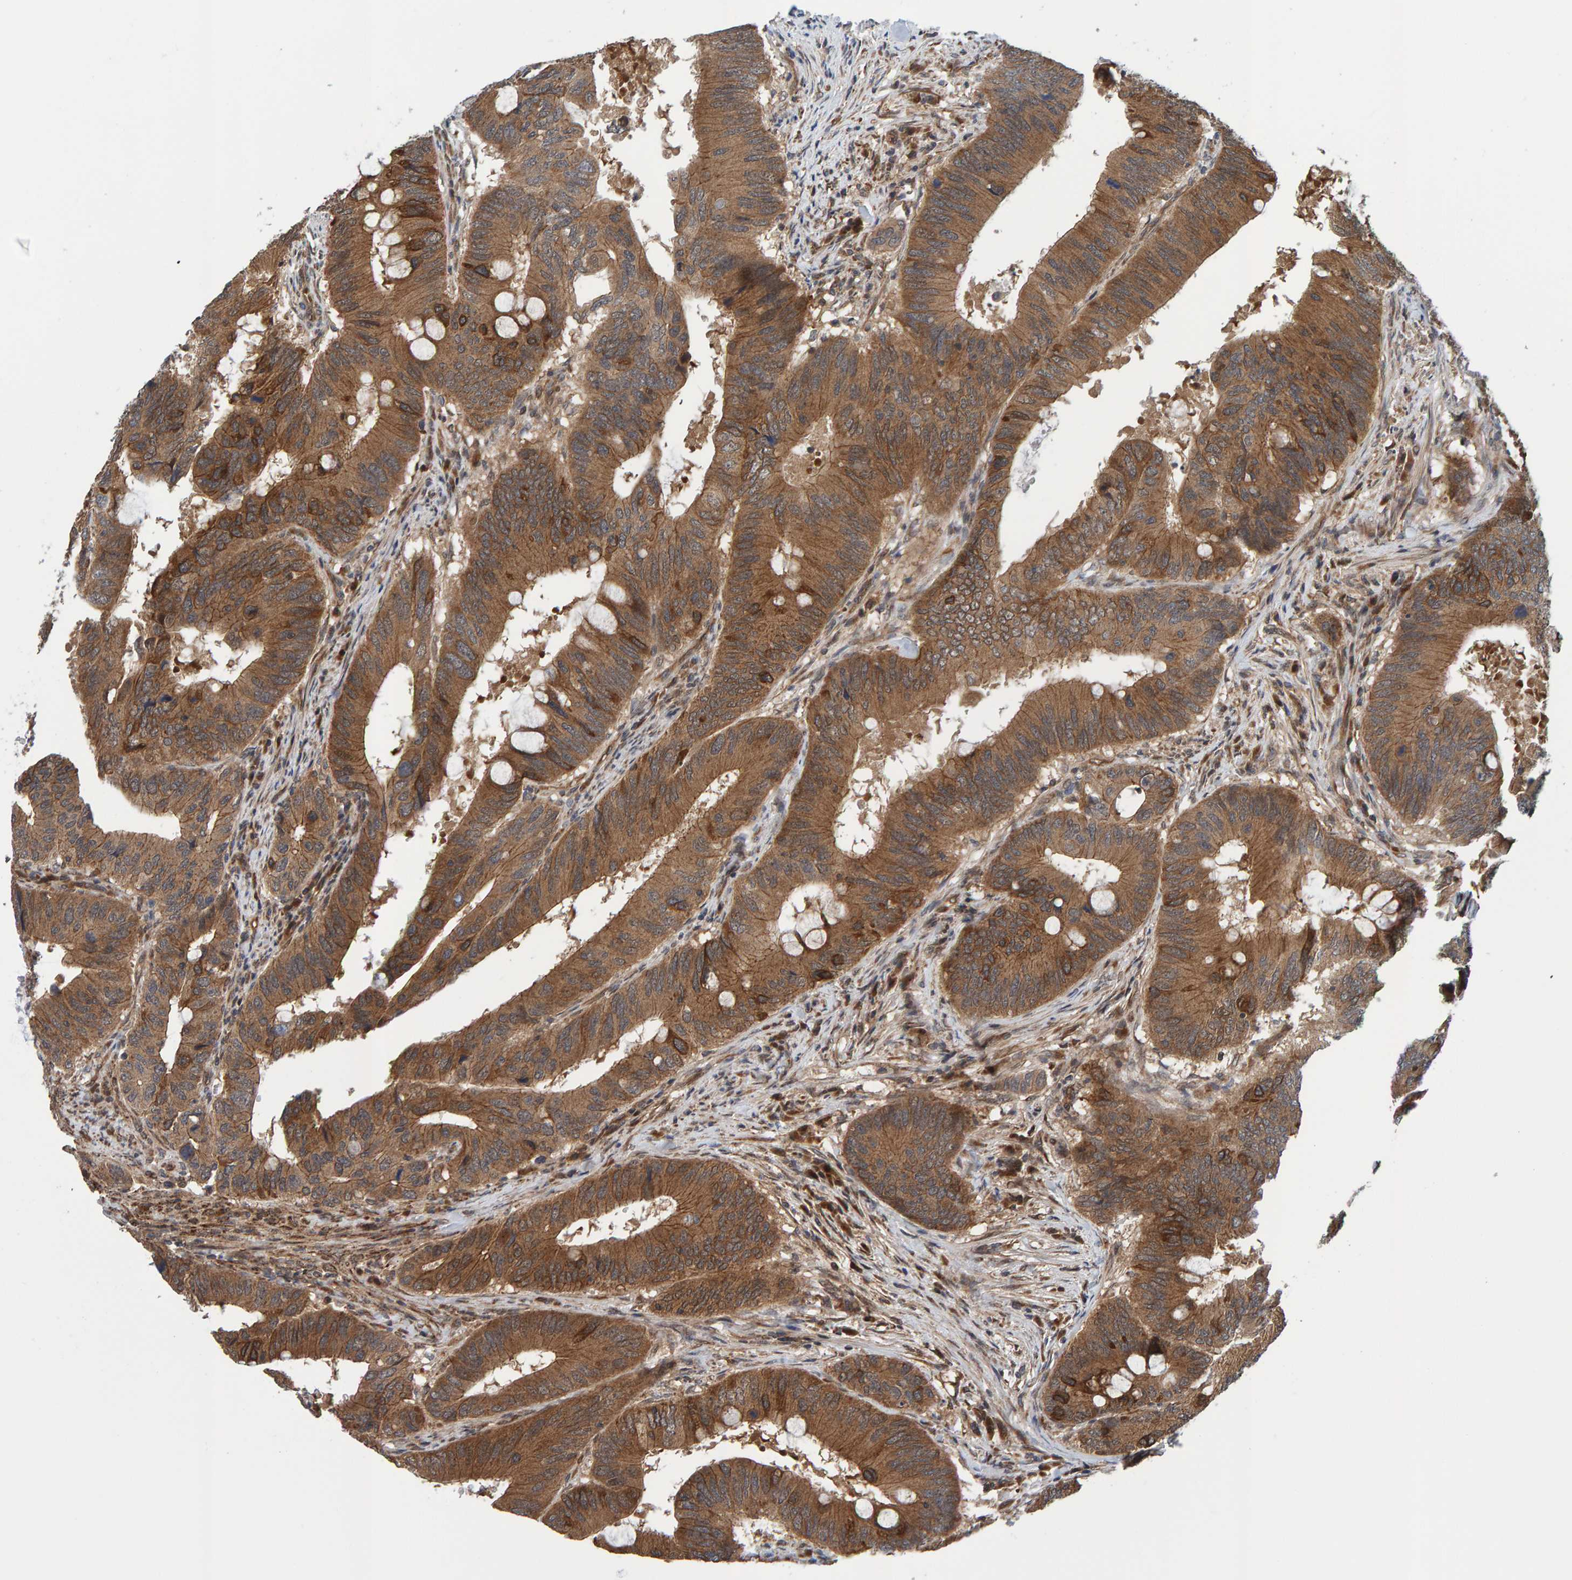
{"staining": {"intensity": "moderate", "quantity": ">75%", "location": "cytoplasmic/membranous"}, "tissue": "colorectal cancer", "cell_type": "Tumor cells", "image_type": "cancer", "snomed": [{"axis": "morphology", "description": "Adenocarcinoma, NOS"}, {"axis": "topography", "description": "Colon"}], "caption": "There is medium levels of moderate cytoplasmic/membranous staining in tumor cells of colorectal cancer (adenocarcinoma), as demonstrated by immunohistochemical staining (brown color).", "gene": "SCRN2", "patient": {"sex": "male", "age": 71}}